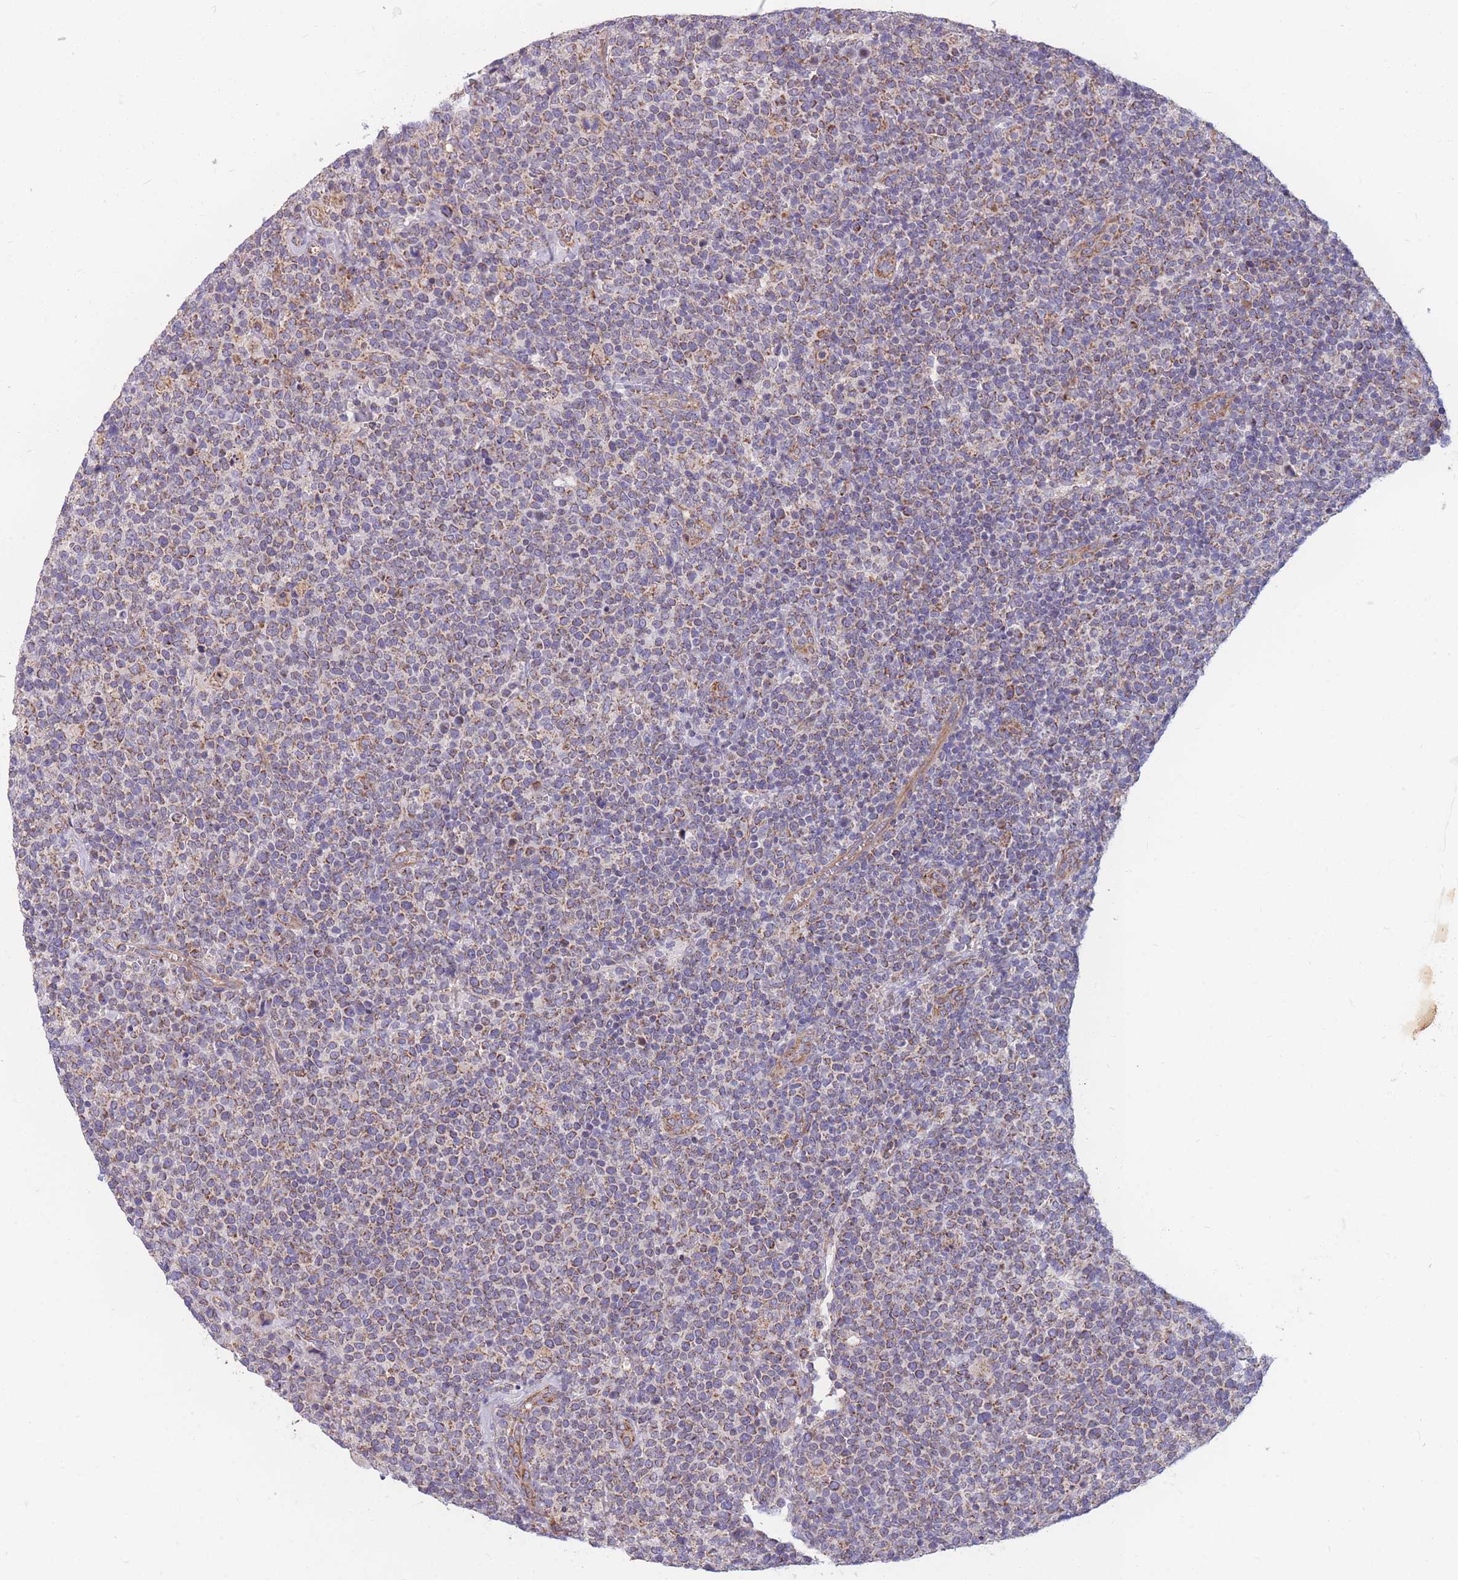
{"staining": {"intensity": "moderate", "quantity": ">75%", "location": "cytoplasmic/membranous"}, "tissue": "lymphoma", "cell_type": "Tumor cells", "image_type": "cancer", "snomed": [{"axis": "morphology", "description": "Malignant lymphoma, non-Hodgkin's type, High grade"}, {"axis": "topography", "description": "Lymph node"}], "caption": "Malignant lymphoma, non-Hodgkin's type (high-grade) tissue demonstrates moderate cytoplasmic/membranous expression in about >75% of tumor cells", "gene": "MRPS9", "patient": {"sex": "male", "age": 61}}